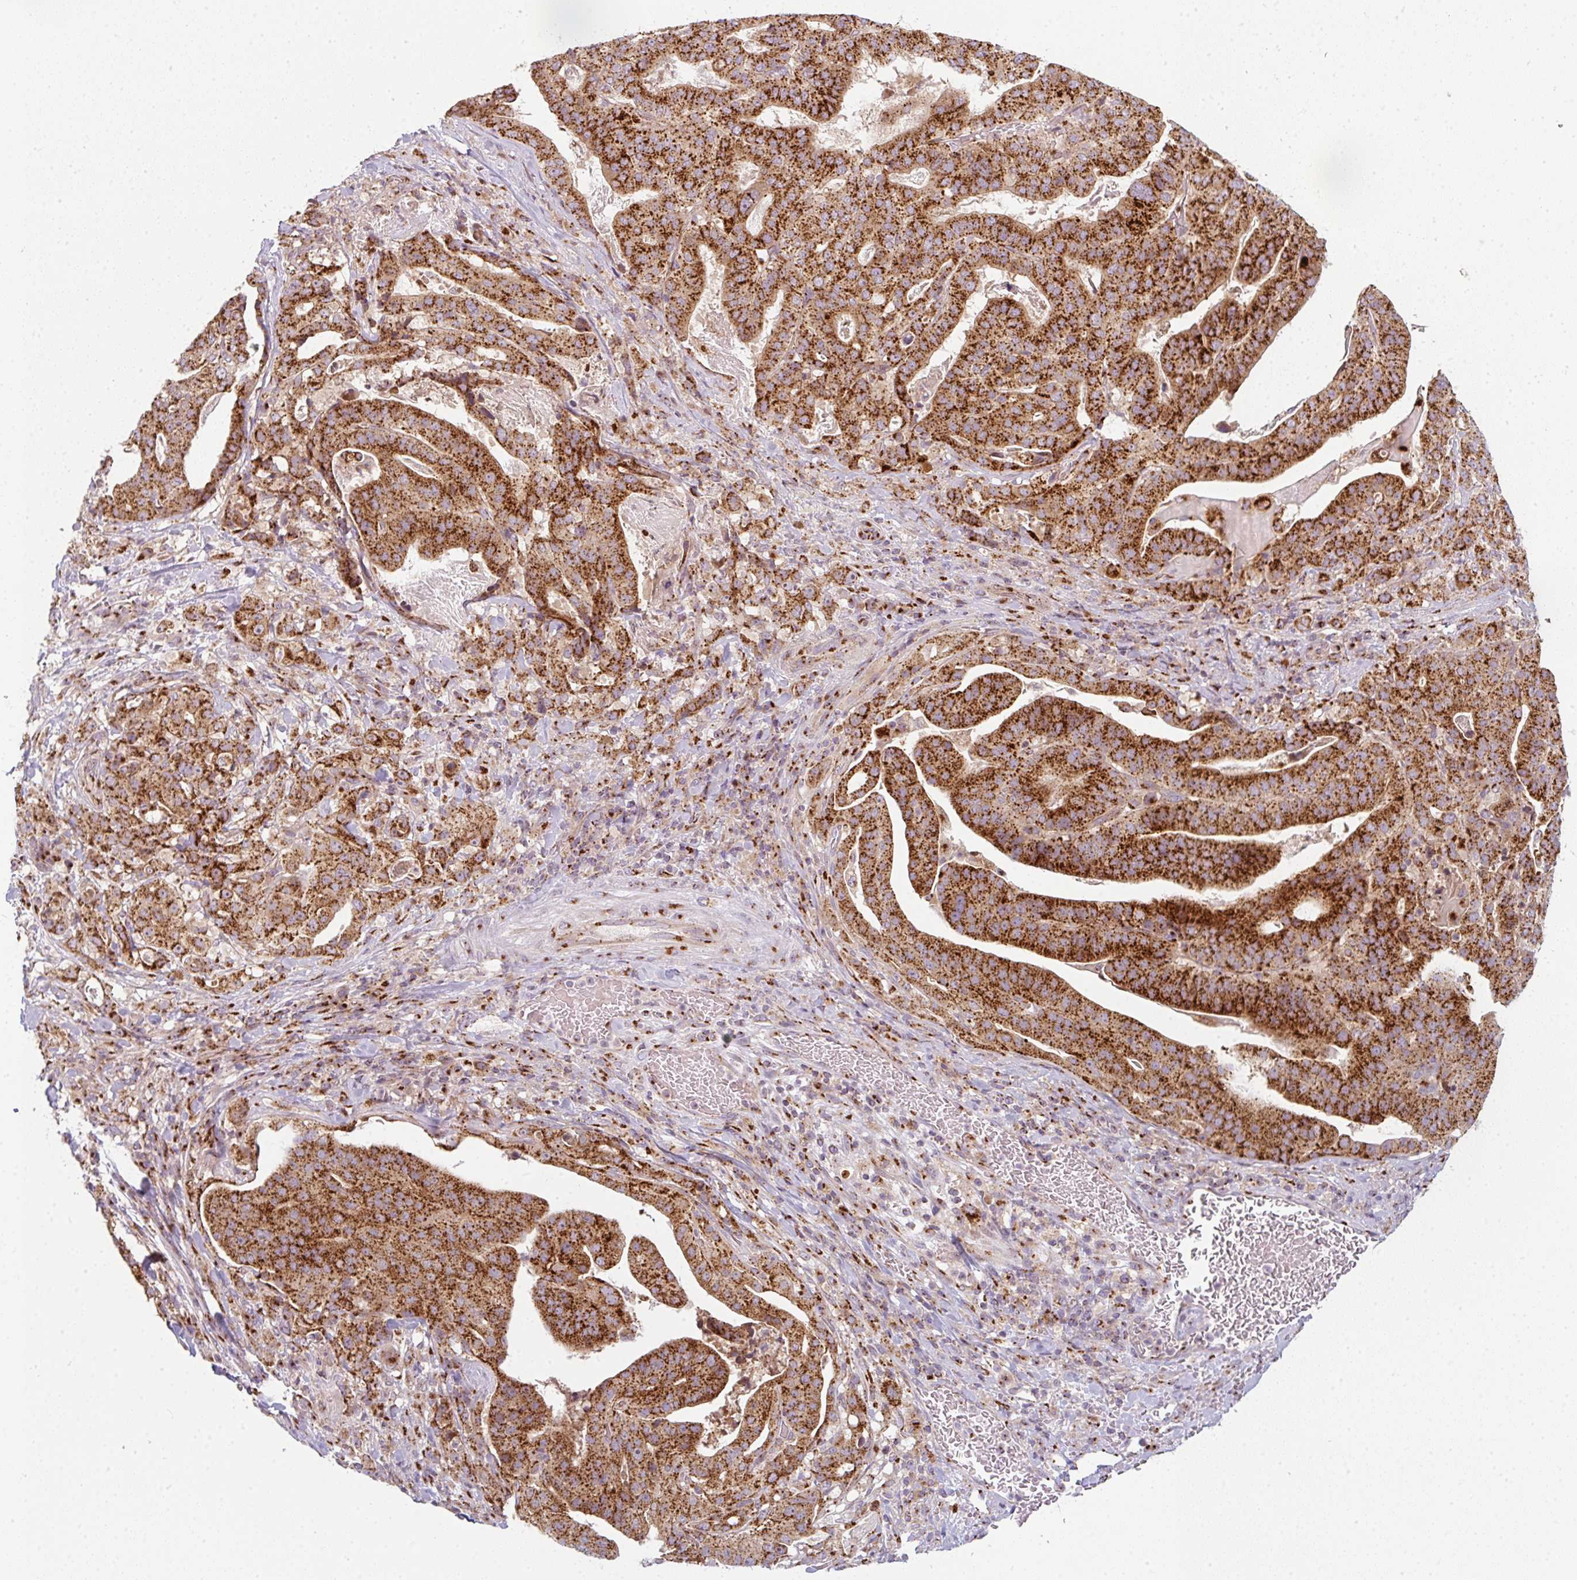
{"staining": {"intensity": "strong", "quantity": ">75%", "location": "cytoplasmic/membranous"}, "tissue": "stomach cancer", "cell_type": "Tumor cells", "image_type": "cancer", "snomed": [{"axis": "morphology", "description": "Adenocarcinoma, NOS"}, {"axis": "topography", "description": "Stomach"}], "caption": "The image demonstrates immunohistochemical staining of stomach cancer. There is strong cytoplasmic/membranous expression is appreciated in approximately >75% of tumor cells.", "gene": "GVQW3", "patient": {"sex": "male", "age": 48}}